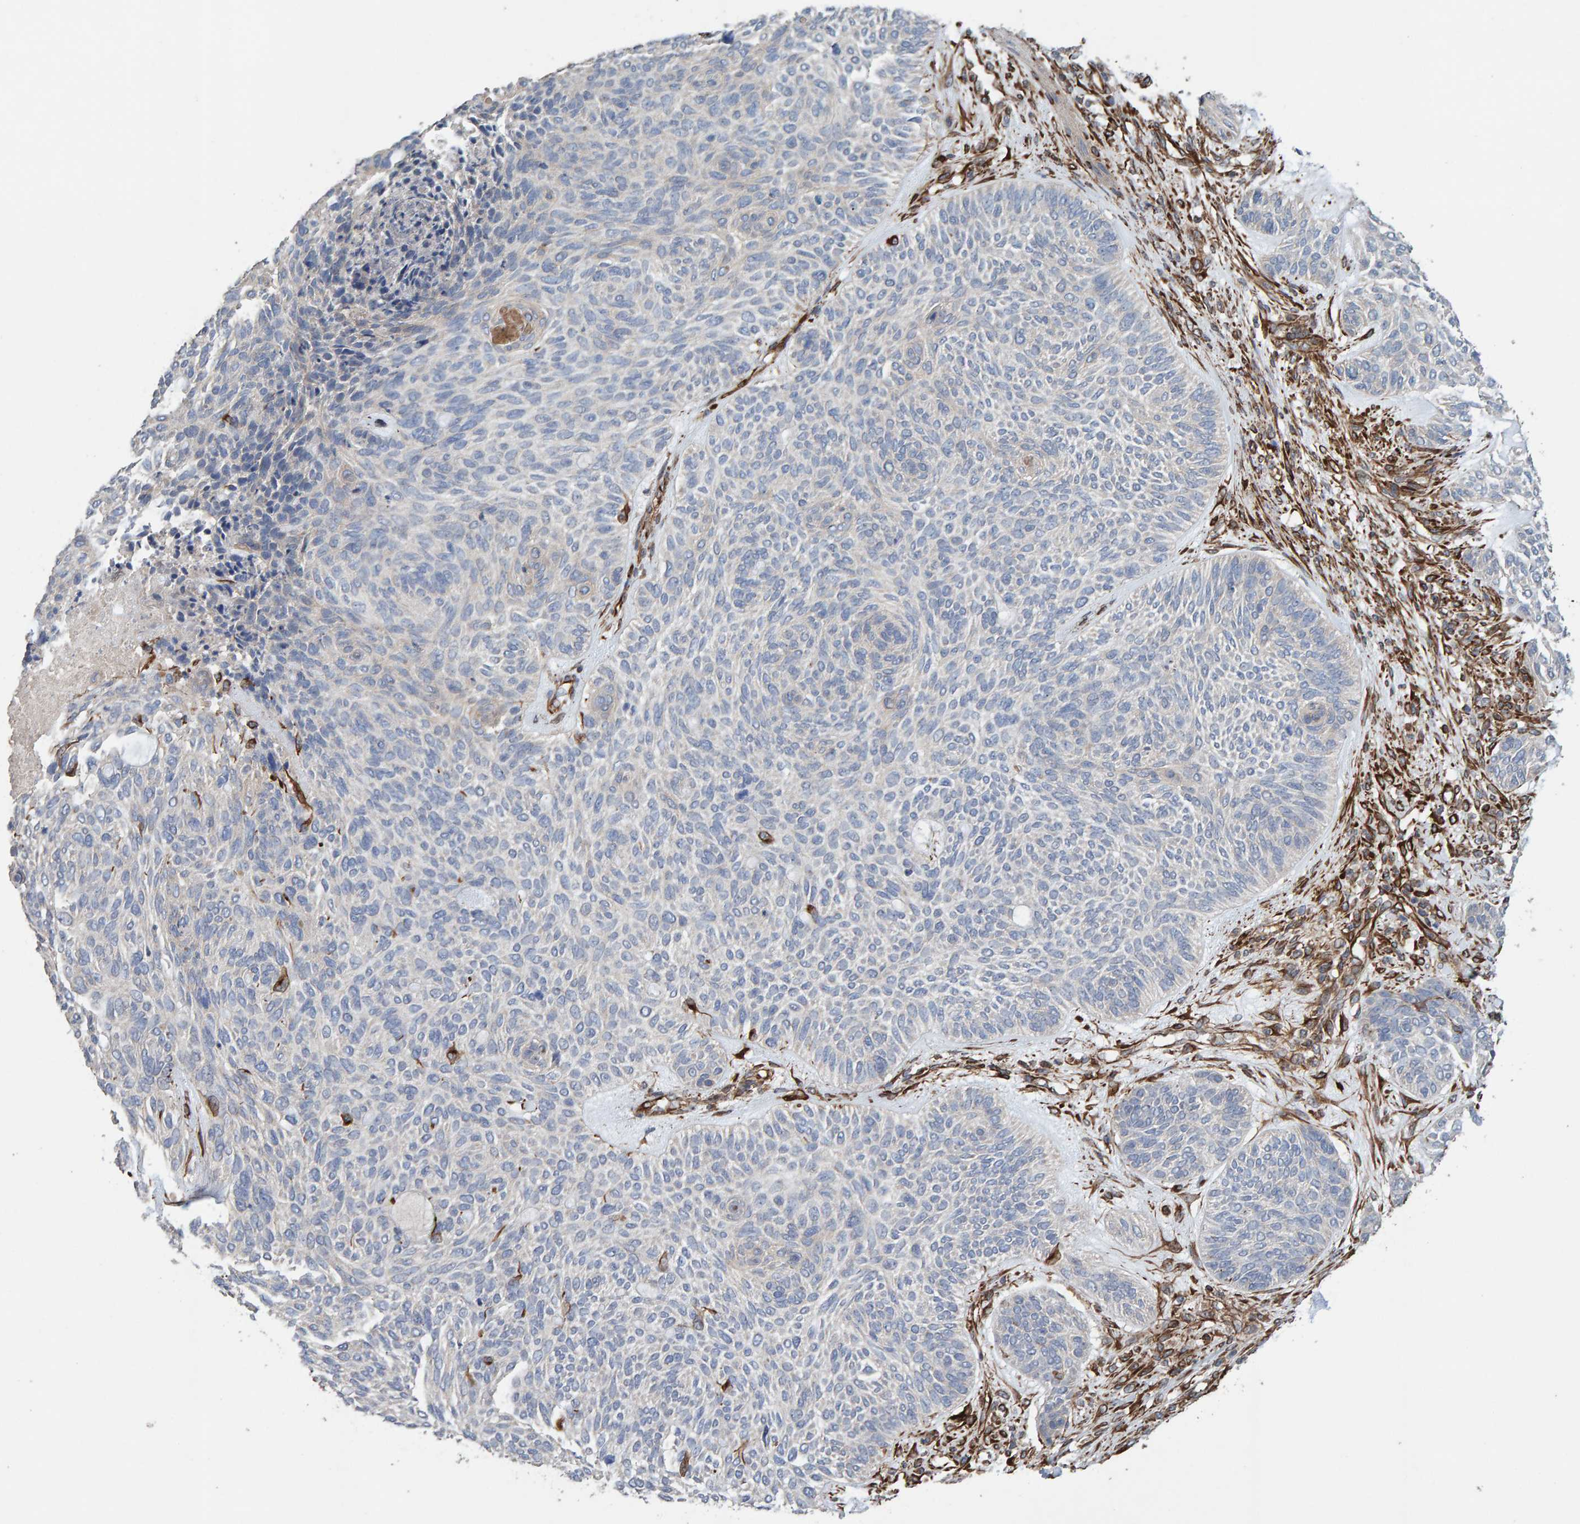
{"staining": {"intensity": "negative", "quantity": "none", "location": "none"}, "tissue": "skin cancer", "cell_type": "Tumor cells", "image_type": "cancer", "snomed": [{"axis": "morphology", "description": "Basal cell carcinoma"}, {"axis": "topography", "description": "Skin"}], "caption": "This histopathology image is of skin basal cell carcinoma stained with IHC to label a protein in brown with the nuclei are counter-stained blue. There is no staining in tumor cells.", "gene": "ZNF347", "patient": {"sex": "male", "age": 55}}